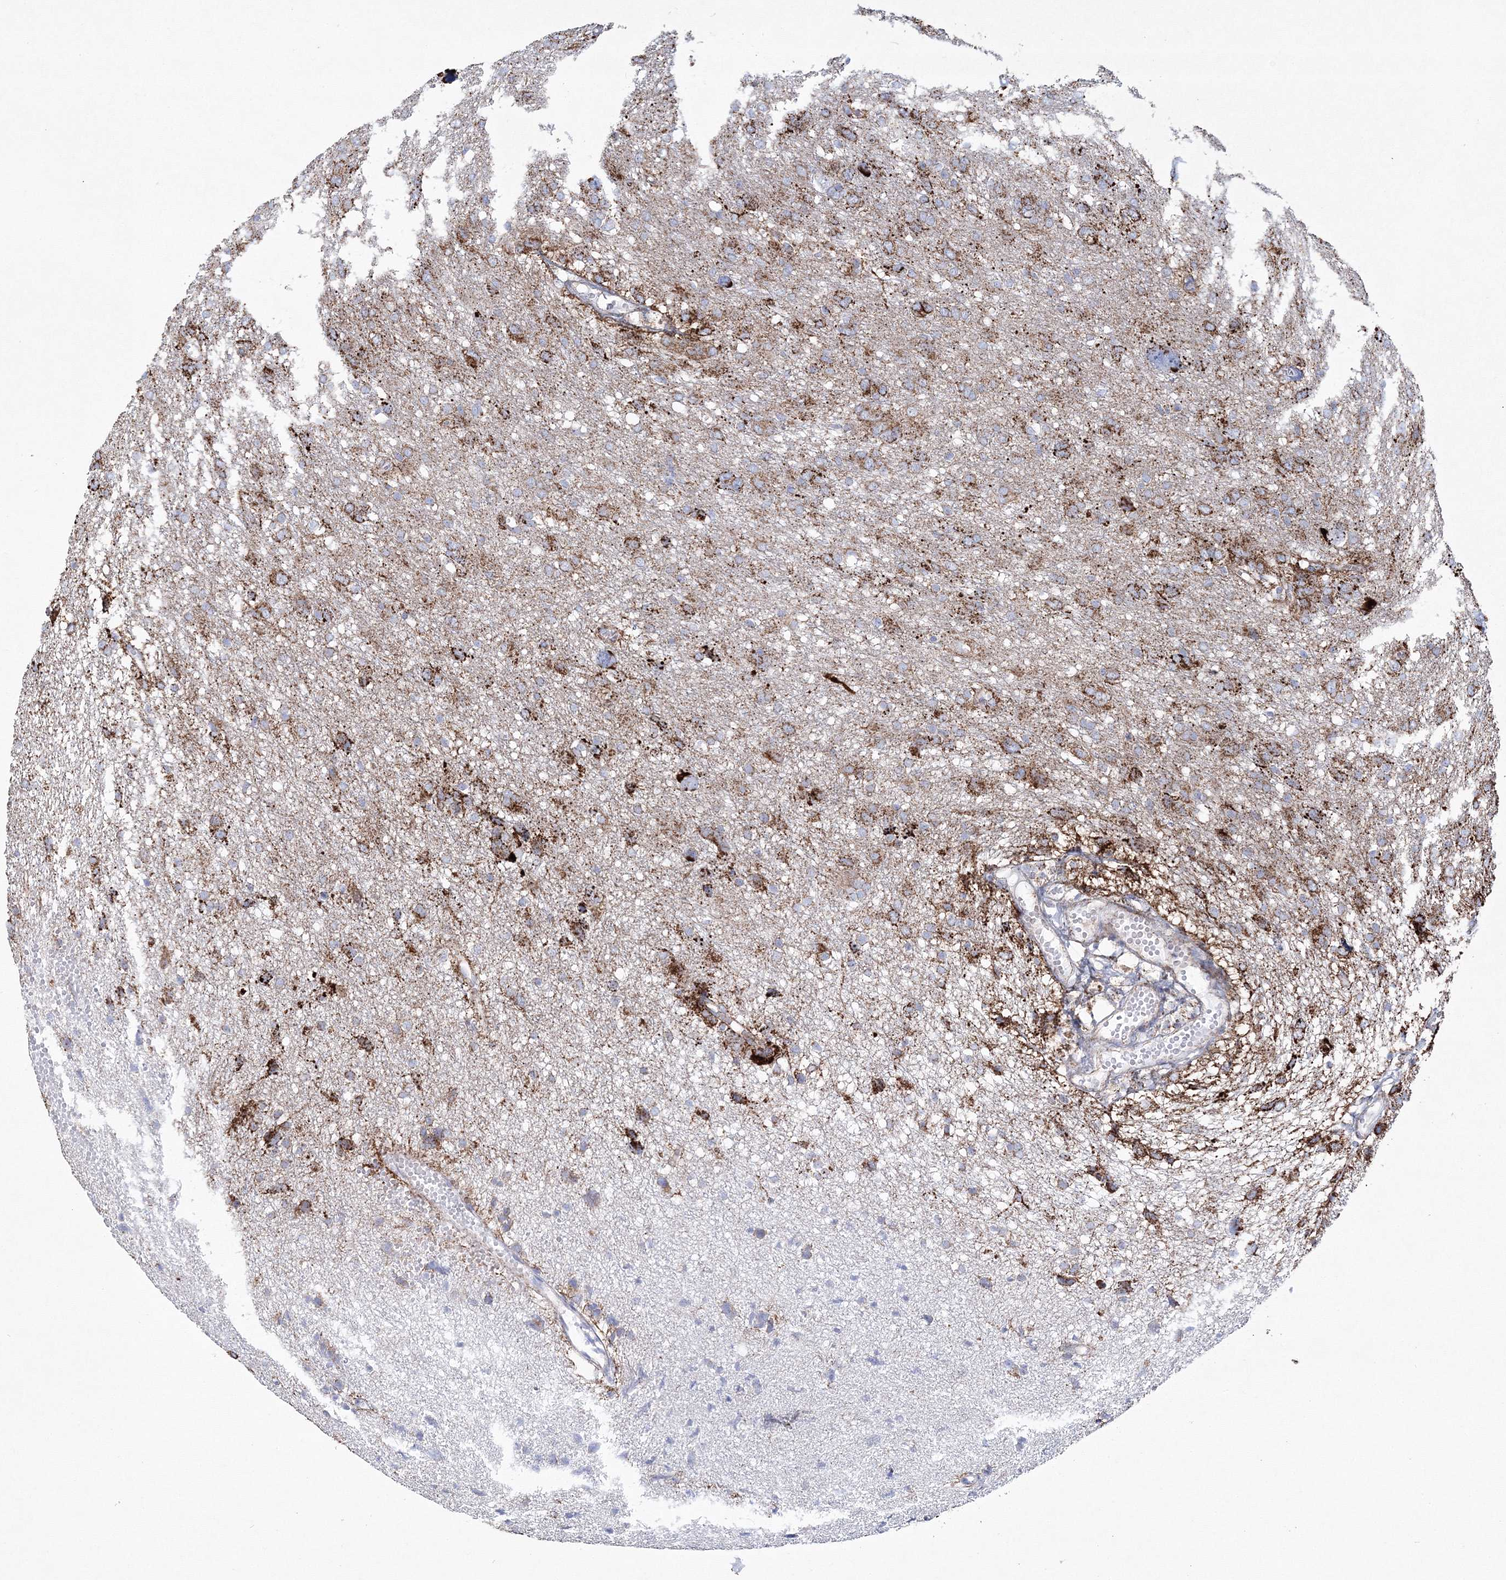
{"staining": {"intensity": "strong", "quantity": "<25%", "location": "cytoplasmic/membranous"}, "tissue": "glioma", "cell_type": "Tumor cells", "image_type": "cancer", "snomed": [{"axis": "morphology", "description": "Glioma, malignant, High grade"}, {"axis": "topography", "description": "Brain"}], "caption": "Strong cytoplasmic/membranous expression is identified in about <25% of tumor cells in high-grade glioma (malignant). The protein of interest is shown in brown color, while the nuclei are stained blue.", "gene": "HIBCH", "patient": {"sex": "female", "age": 59}}